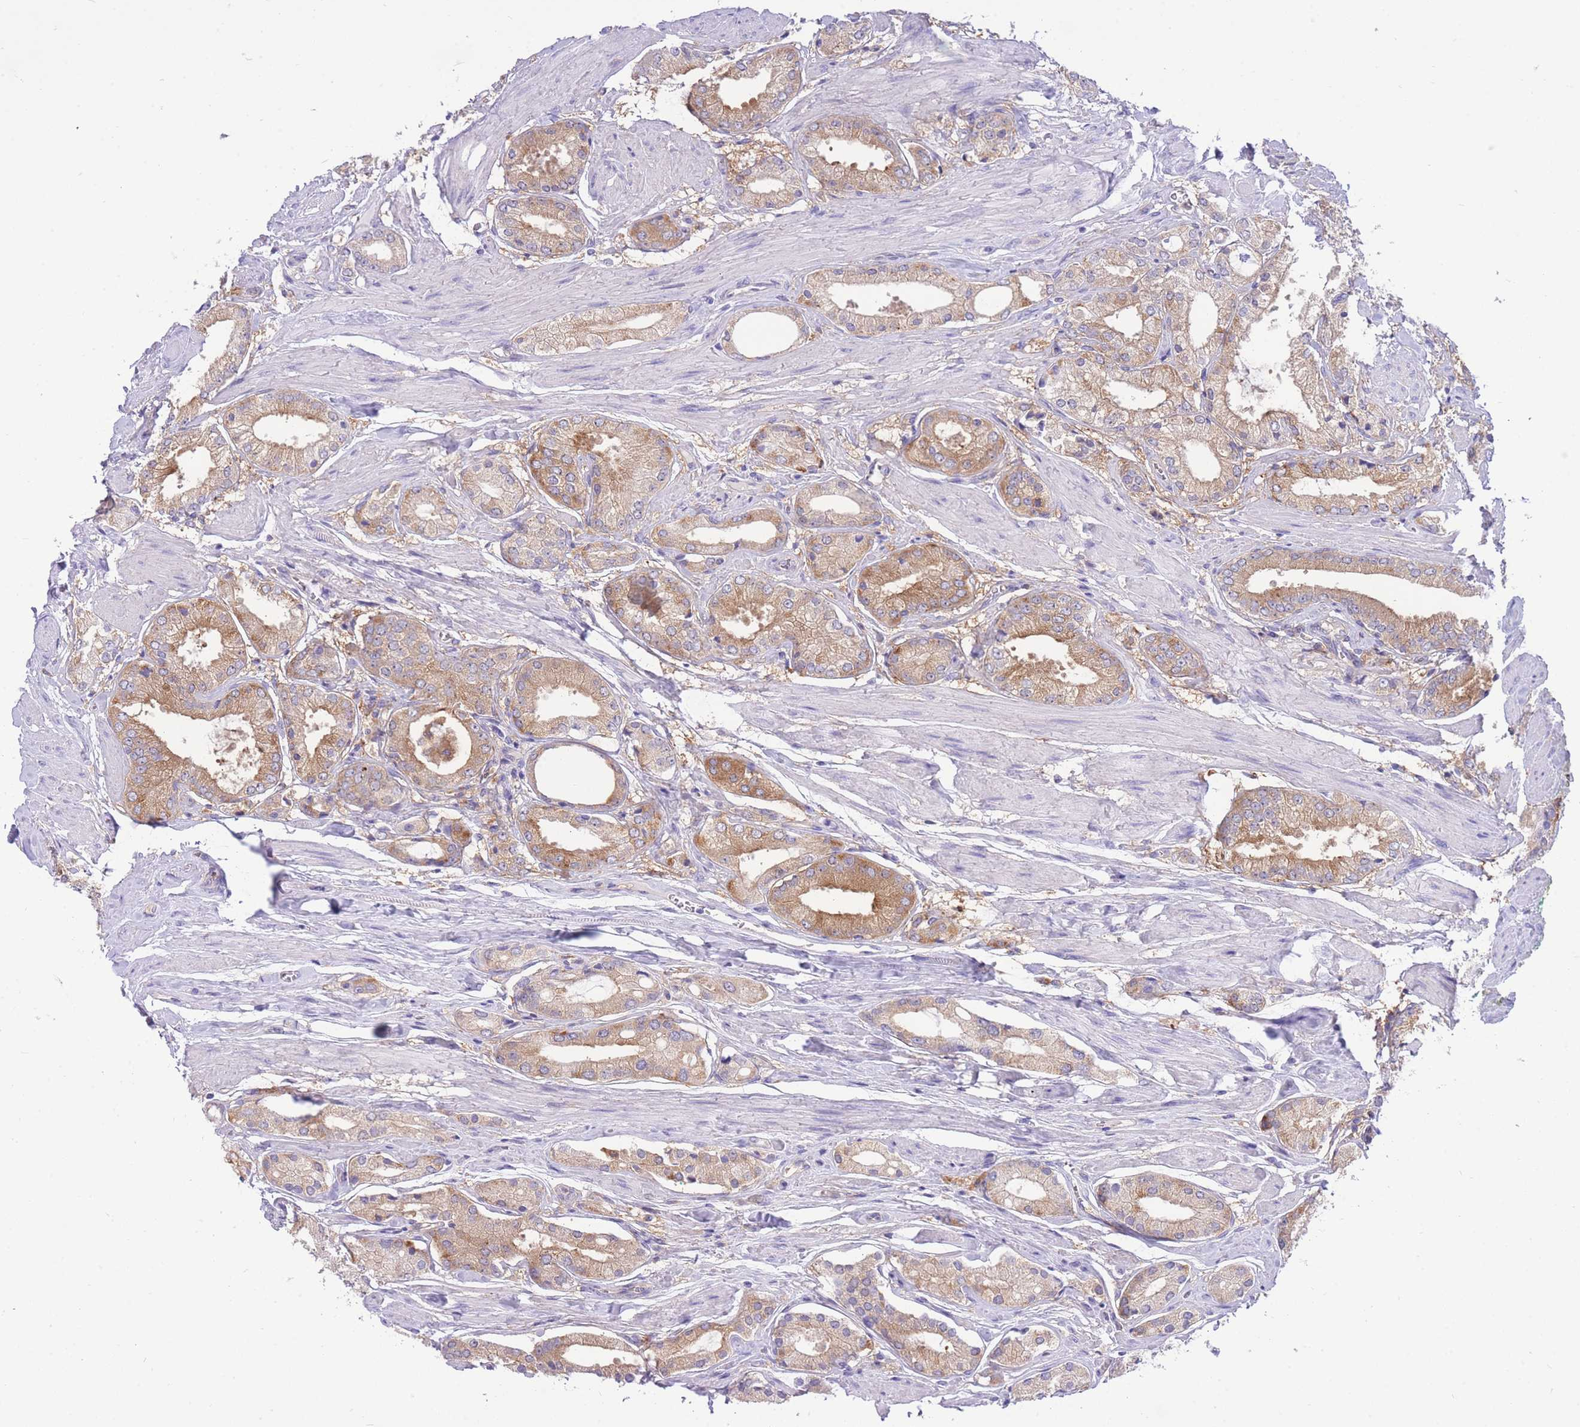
{"staining": {"intensity": "moderate", "quantity": "25%-75%", "location": "cytoplasmic/membranous"}, "tissue": "prostate cancer", "cell_type": "Tumor cells", "image_type": "cancer", "snomed": [{"axis": "morphology", "description": "Adenocarcinoma, High grade"}, {"axis": "topography", "description": "Prostate and seminal vesicle, NOS"}], "caption": "Immunohistochemistry (IHC) image of neoplastic tissue: prostate cancer (adenocarcinoma (high-grade)) stained using immunohistochemistry reveals medium levels of moderate protein expression localized specifically in the cytoplasmic/membranous of tumor cells, appearing as a cytoplasmic/membranous brown color.", "gene": "NAMPT", "patient": {"sex": "male", "age": 64}}